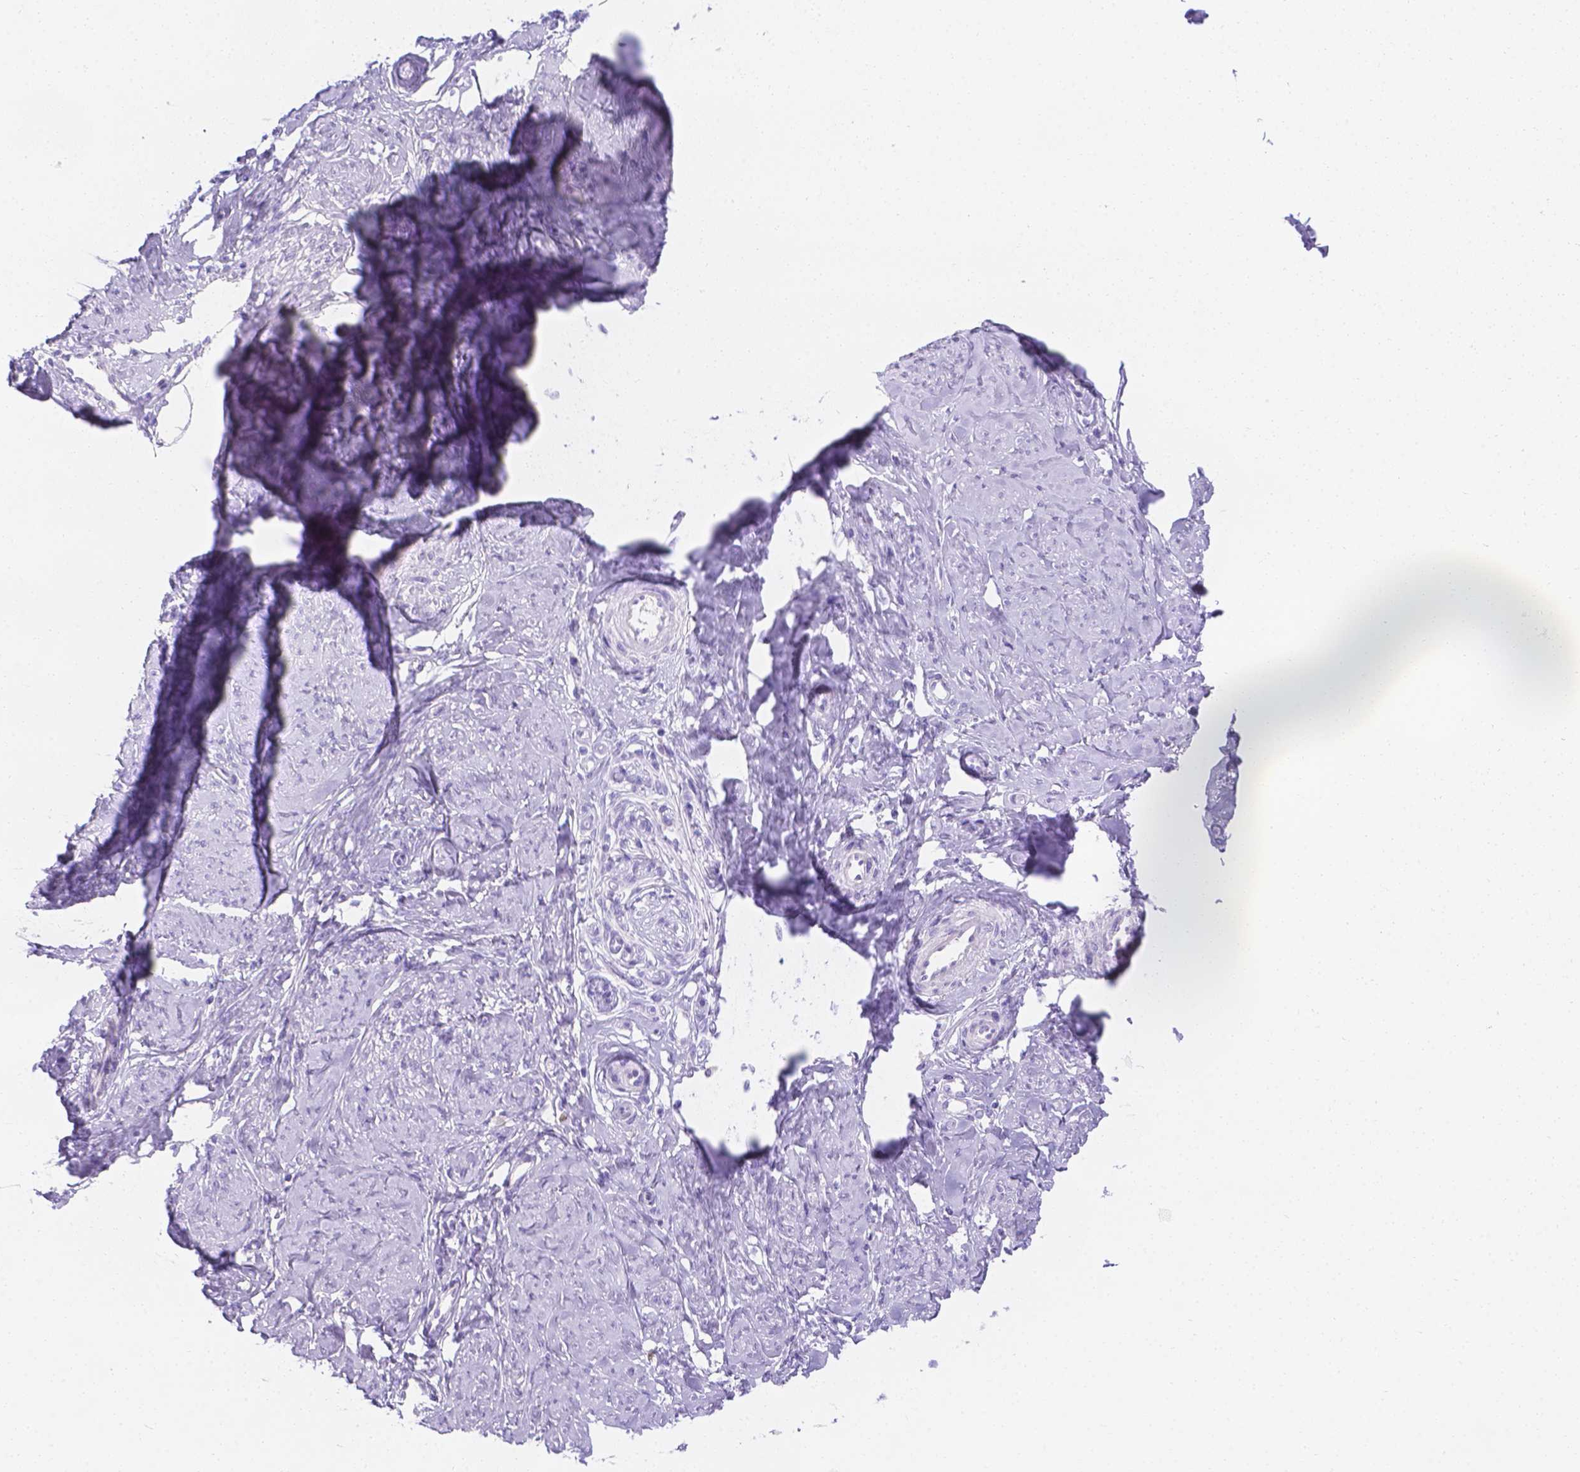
{"staining": {"intensity": "negative", "quantity": "none", "location": "none"}, "tissue": "smooth muscle", "cell_type": "Smooth muscle cells", "image_type": "normal", "snomed": [{"axis": "morphology", "description": "Normal tissue, NOS"}, {"axis": "topography", "description": "Smooth muscle"}], "caption": "DAB immunohistochemical staining of benign smooth muscle reveals no significant staining in smooth muscle cells.", "gene": "MLN", "patient": {"sex": "female", "age": 48}}